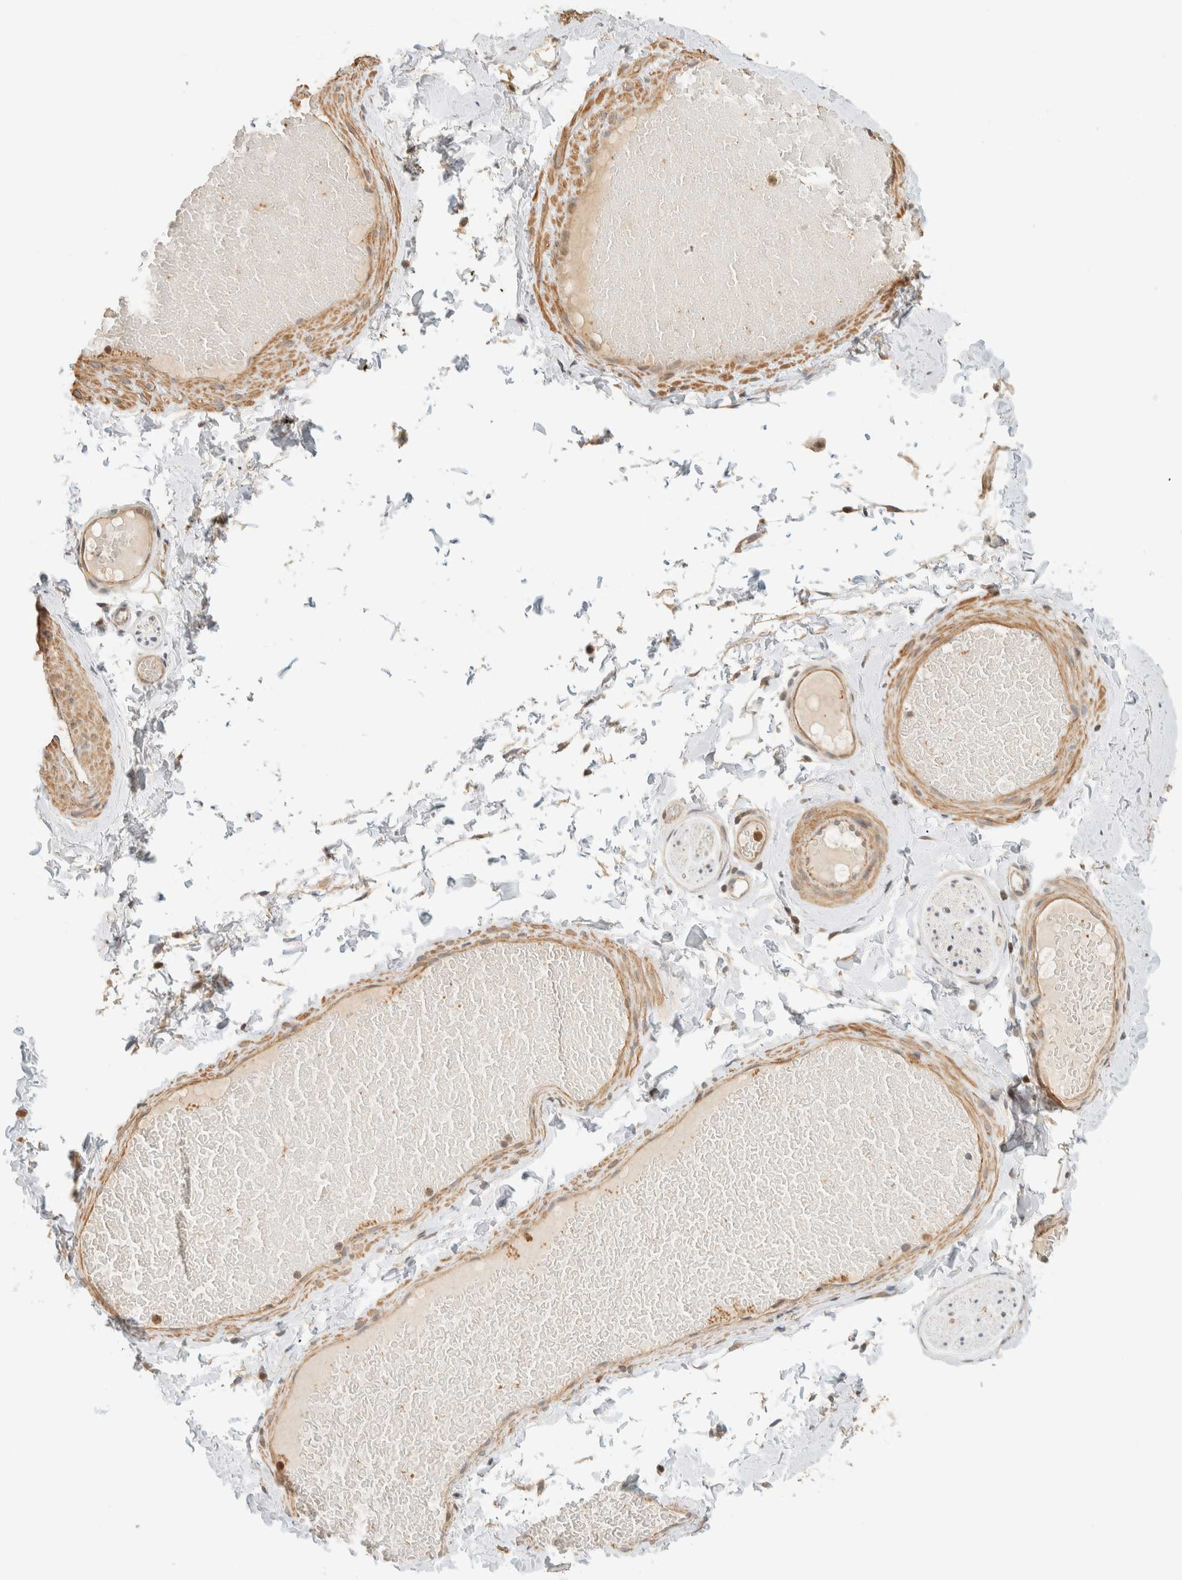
{"staining": {"intensity": "negative", "quantity": "none", "location": "none"}, "tissue": "adipose tissue", "cell_type": "Adipocytes", "image_type": "normal", "snomed": [{"axis": "morphology", "description": "Normal tissue, NOS"}, {"axis": "topography", "description": "Adipose tissue"}, {"axis": "topography", "description": "Vascular tissue"}, {"axis": "topography", "description": "Peripheral nerve tissue"}], "caption": "A high-resolution histopathology image shows immunohistochemistry (IHC) staining of normal adipose tissue, which demonstrates no significant expression in adipocytes. Brightfield microscopy of immunohistochemistry (IHC) stained with DAB (brown) and hematoxylin (blue), captured at high magnification.", "gene": "ARFGEF1", "patient": {"sex": "male", "age": 25}}